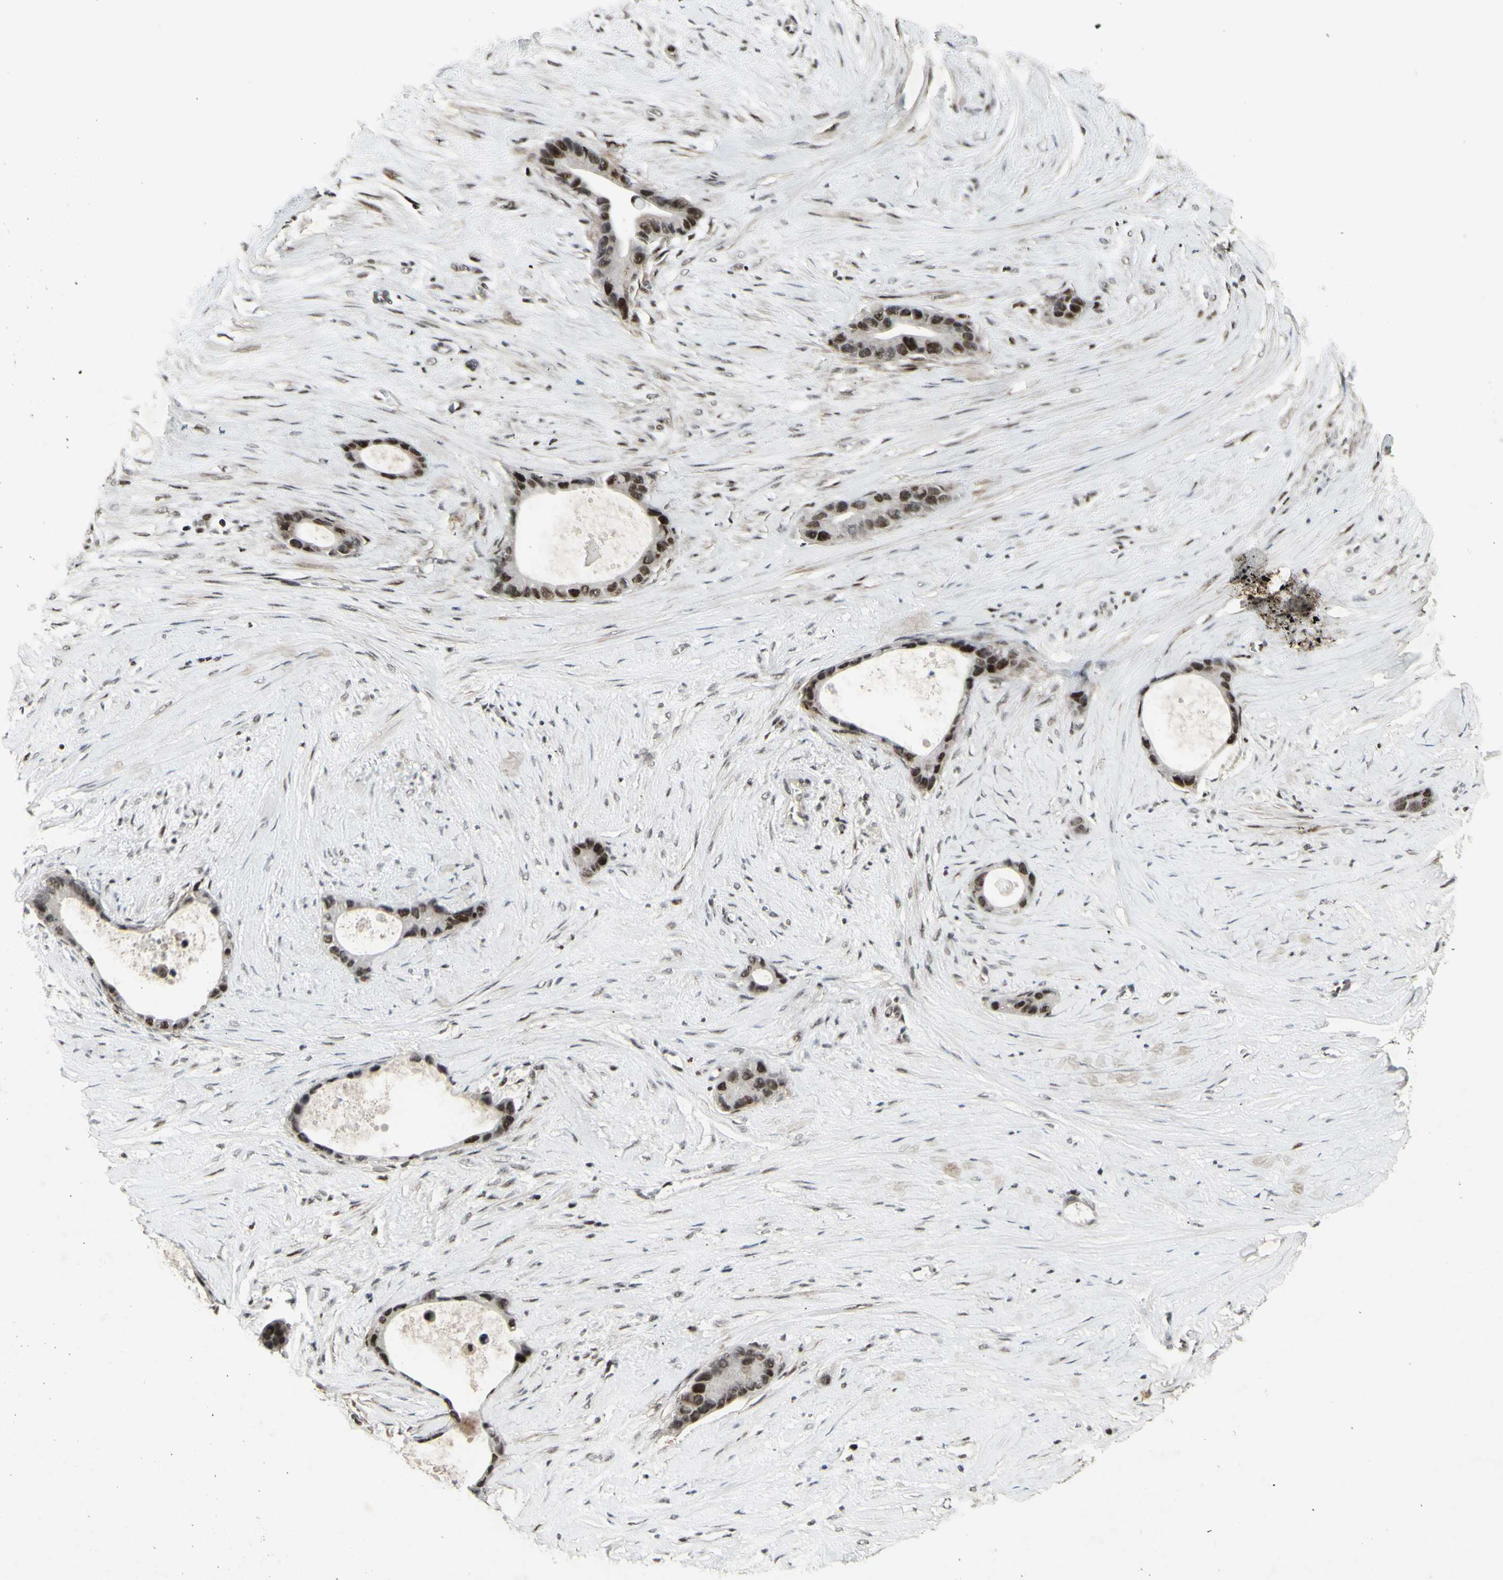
{"staining": {"intensity": "strong", "quantity": ">75%", "location": "nuclear"}, "tissue": "liver cancer", "cell_type": "Tumor cells", "image_type": "cancer", "snomed": [{"axis": "morphology", "description": "Cholangiocarcinoma"}, {"axis": "topography", "description": "Liver"}], "caption": "Immunohistochemical staining of cholangiocarcinoma (liver) displays strong nuclear protein positivity in about >75% of tumor cells.", "gene": "SUPT6H", "patient": {"sex": "female", "age": 55}}